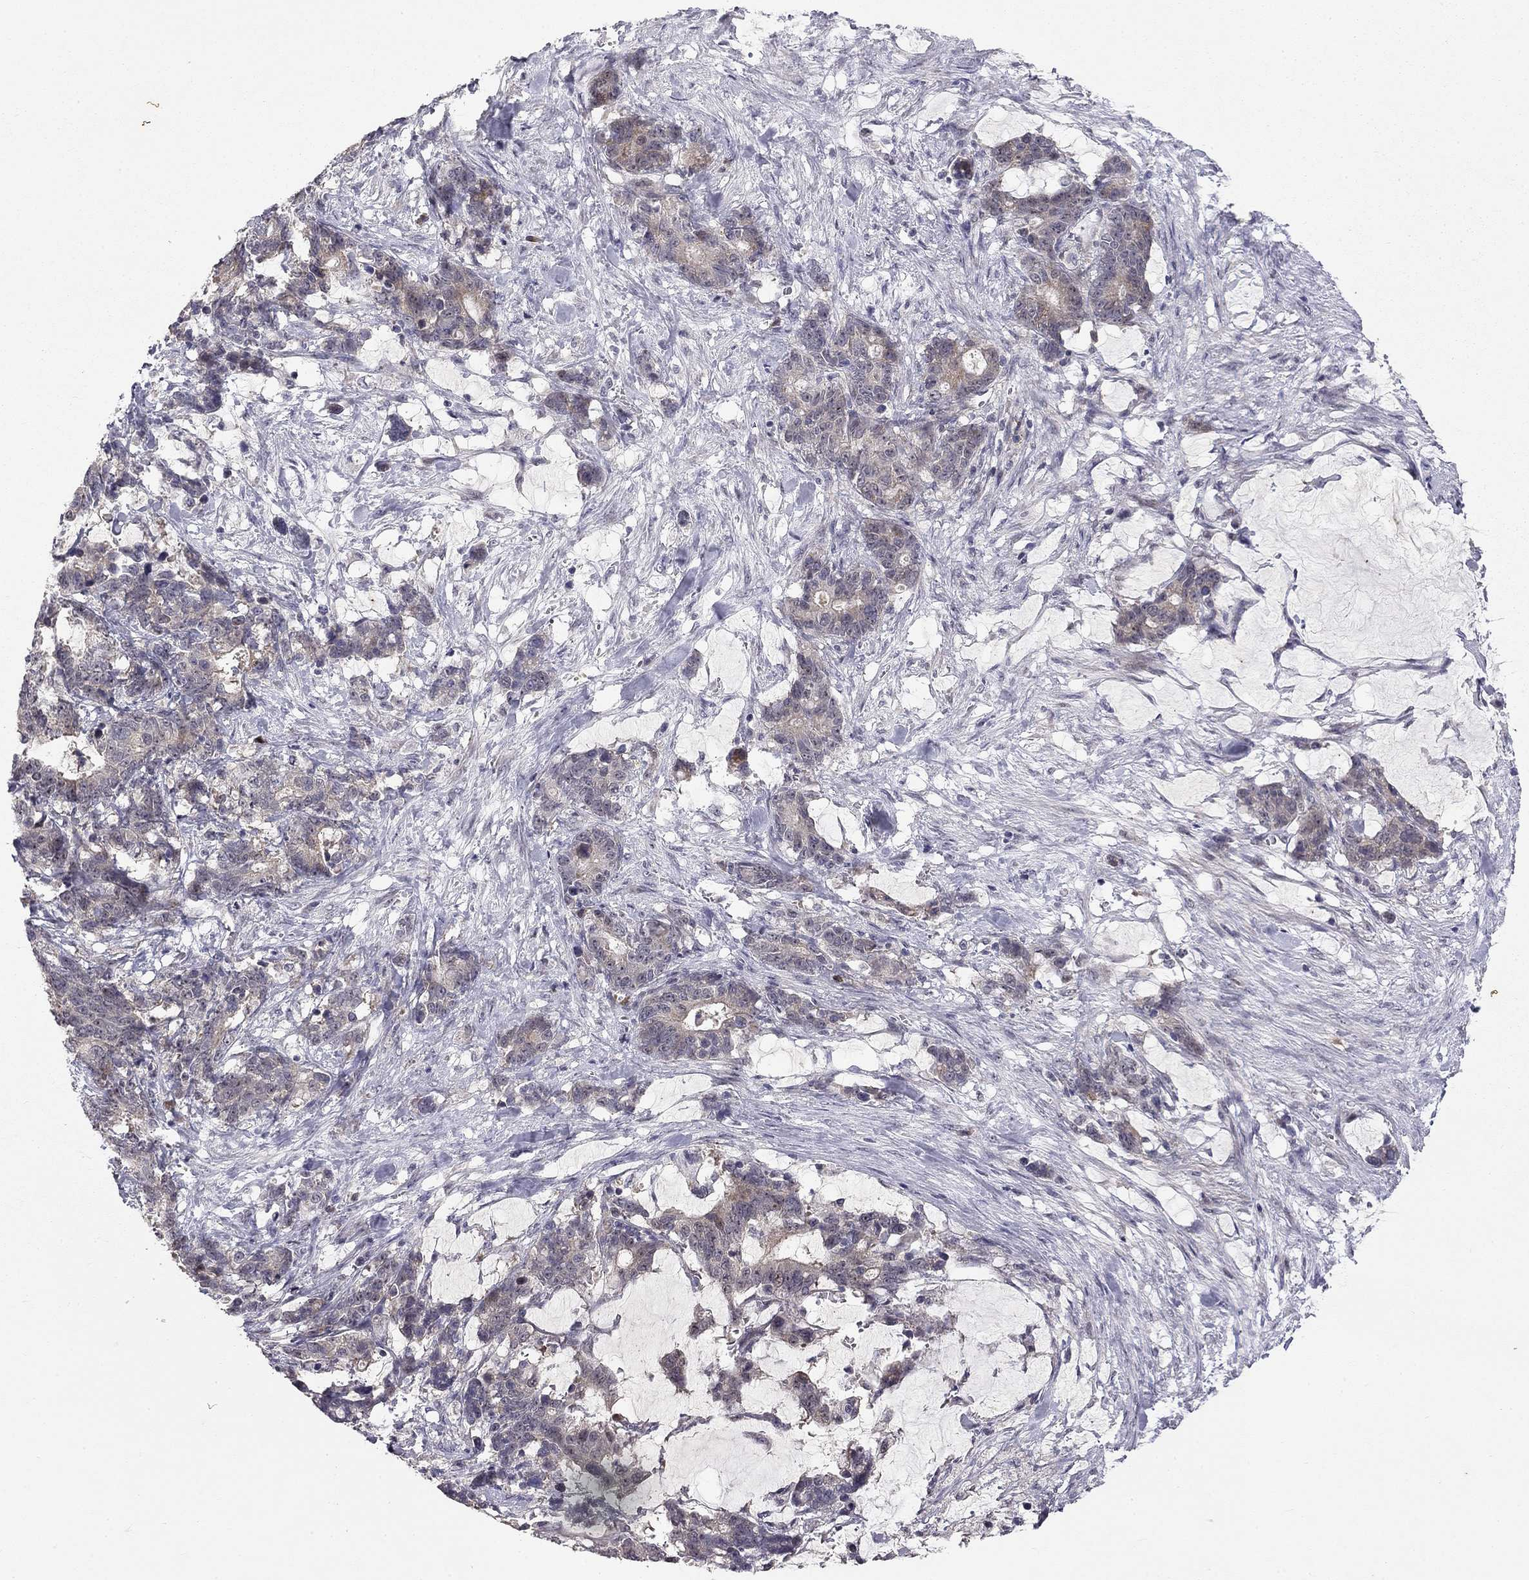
{"staining": {"intensity": "weak", "quantity": "<25%", "location": "cytoplasmic/membranous"}, "tissue": "stomach cancer", "cell_type": "Tumor cells", "image_type": "cancer", "snomed": [{"axis": "morphology", "description": "Normal tissue, NOS"}, {"axis": "morphology", "description": "Adenocarcinoma, NOS"}, {"axis": "topography", "description": "Stomach"}], "caption": "Tumor cells are negative for protein expression in human stomach adenocarcinoma.", "gene": "STXBP6", "patient": {"sex": "female", "age": 64}}